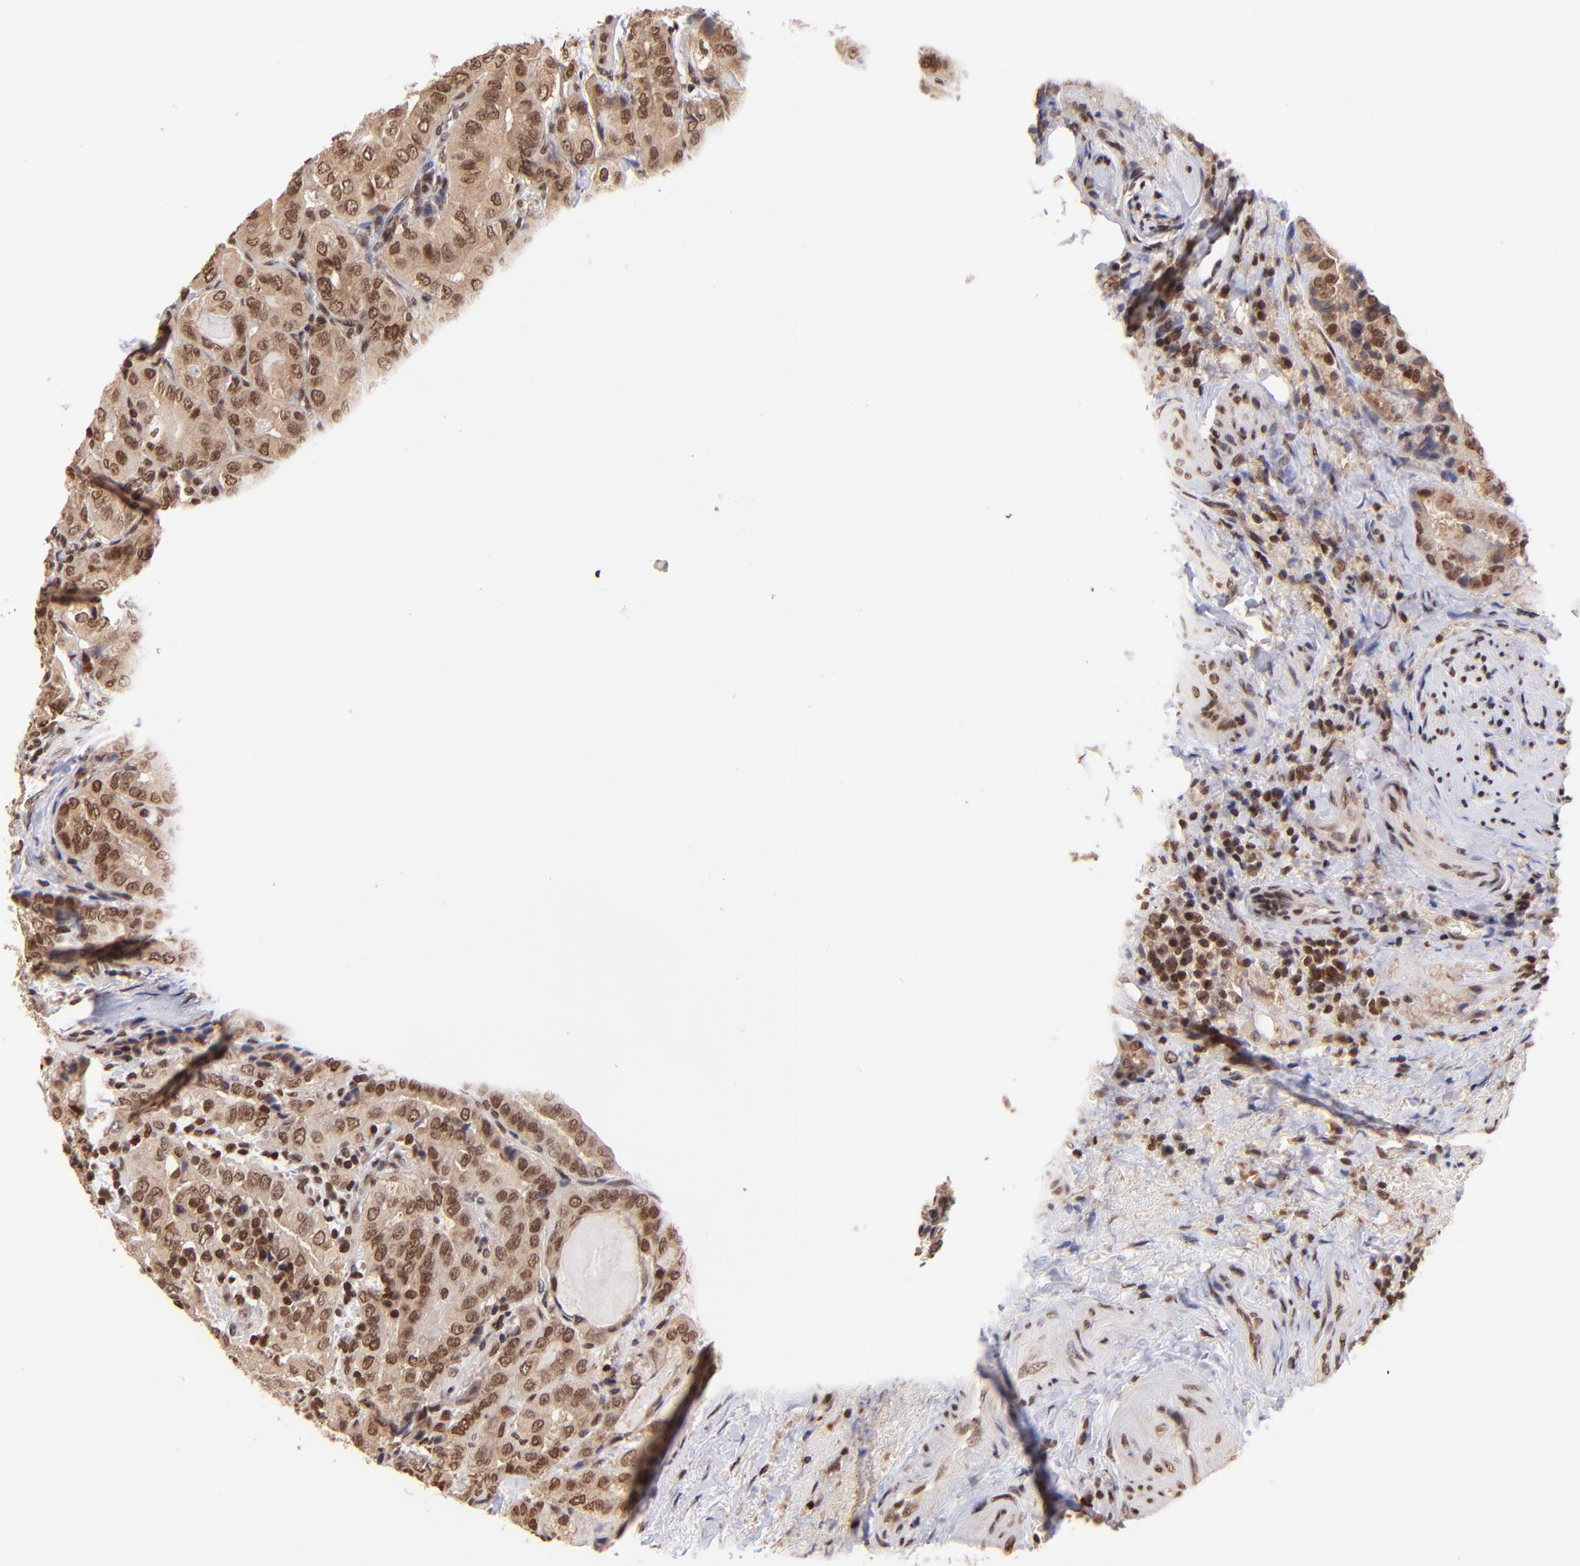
{"staining": {"intensity": "strong", "quantity": ">75%", "location": "cytoplasmic/membranous,nuclear"}, "tissue": "thyroid cancer", "cell_type": "Tumor cells", "image_type": "cancer", "snomed": [{"axis": "morphology", "description": "Papillary adenocarcinoma, NOS"}, {"axis": "topography", "description": "Thyroid gland"}], "caption": "A high amount of strong cytoplasmic/membranous and nuclear staining is appreciated in approximately >75% of tumor cells in thyroid cancer tissue. (Stains: DAB in brown, nuclei in blue, Microscopy: brightfield microscopy at high magnification).", "gene": "WDR25", "patient": {"sex": "female", "age": 71}}